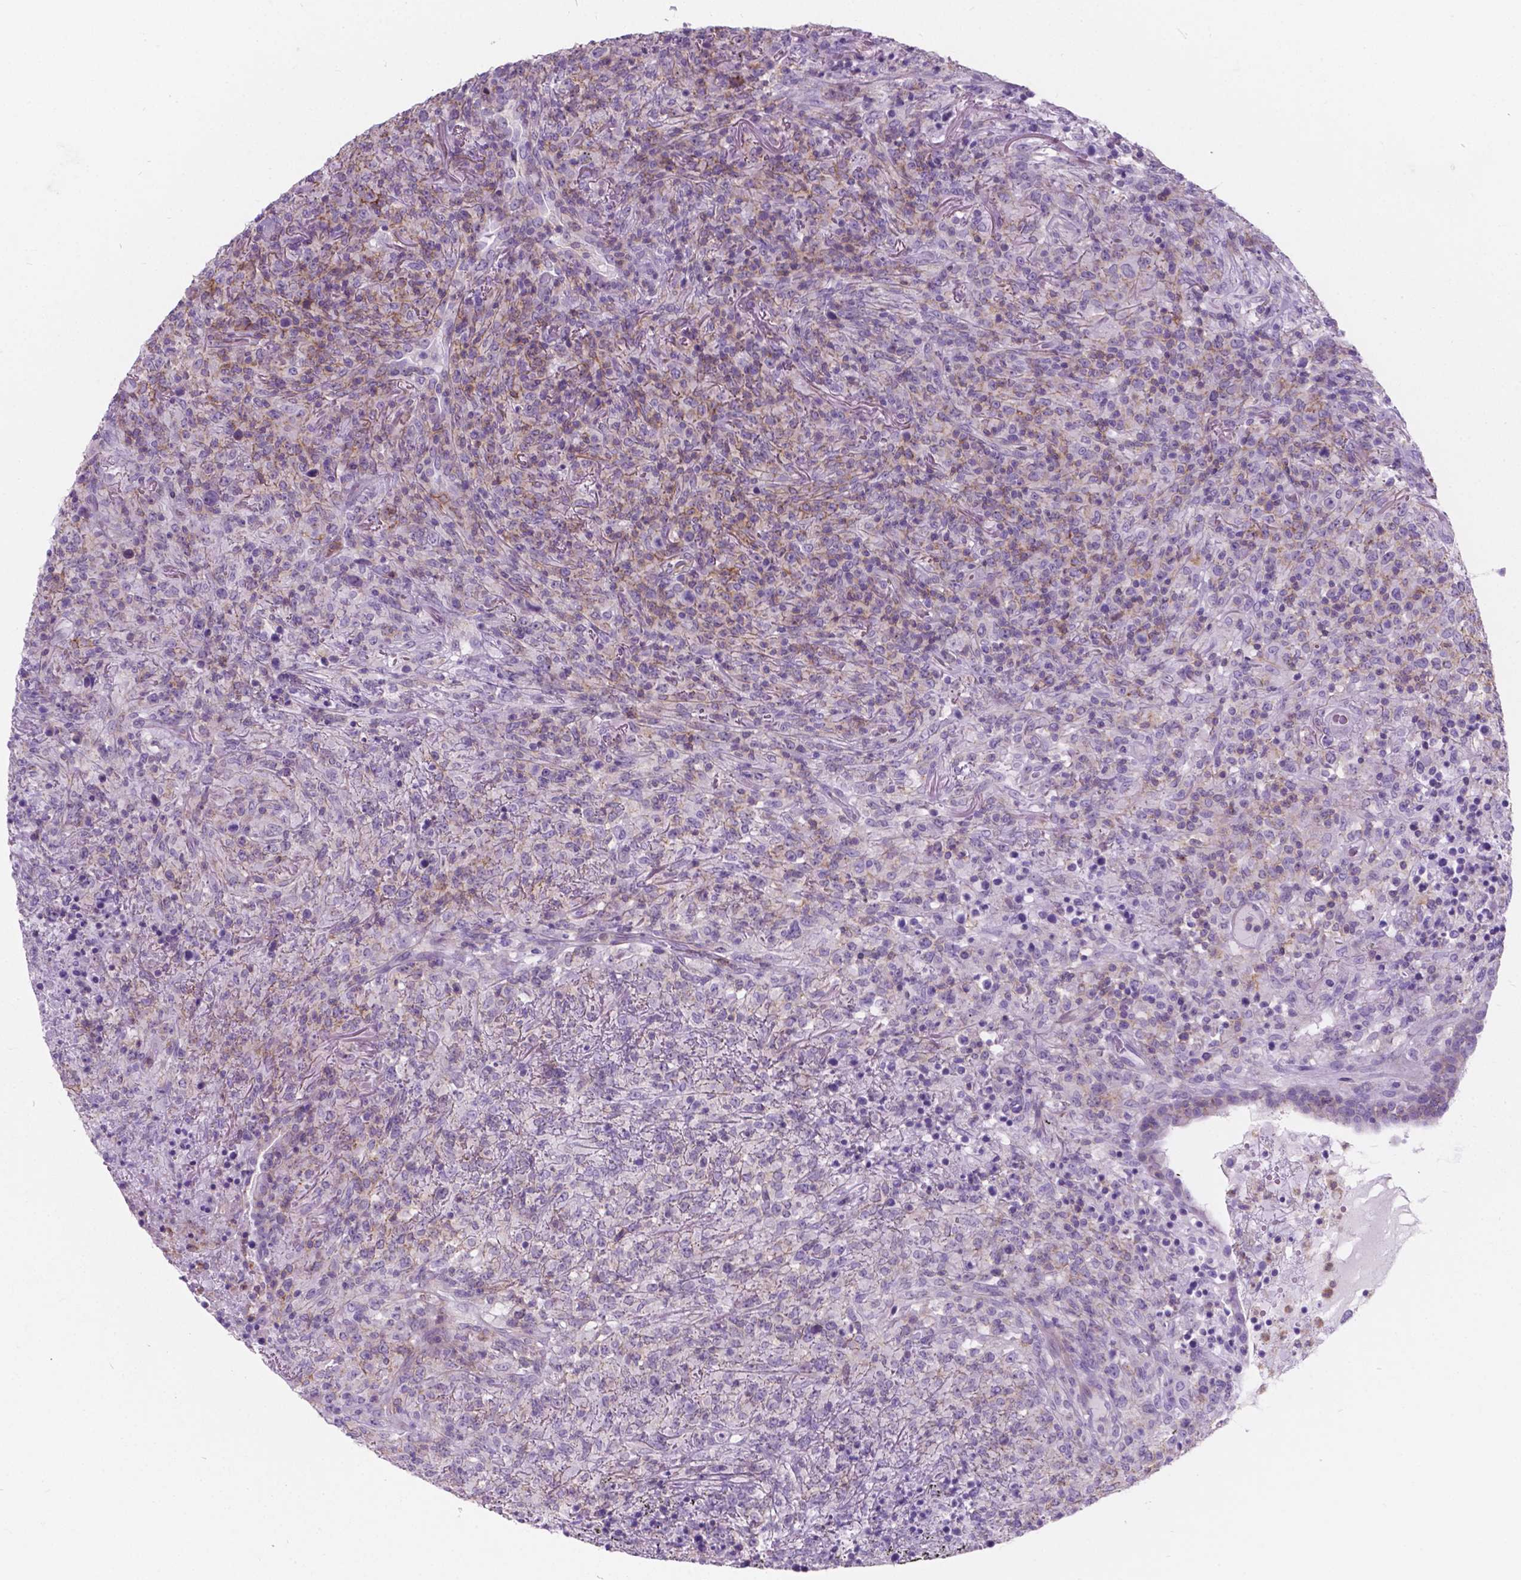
{"staining": {"intensity": "weak", "quantity": "<25%", "location": "cytoplasmic/membranous"}, "tissue": "lymphoma", "cell_type": "Tumor cells", "image_type": "cancer", "snomed": [{"axis": "morphology", "description": "Malignant lymphoma, non-Hodgkin's type, High grade"}, {"axis": "topography", "description": "Lung"}], "caption": "The IHC image has no significant positivity in tumor cells of lymphoma tissue. (DAB (3,3'-diaminobenzidine) IHC with hematoxylin counter stain).", "gene": "KIAA0040", "patient": {"sex": "male", "age": 79}}